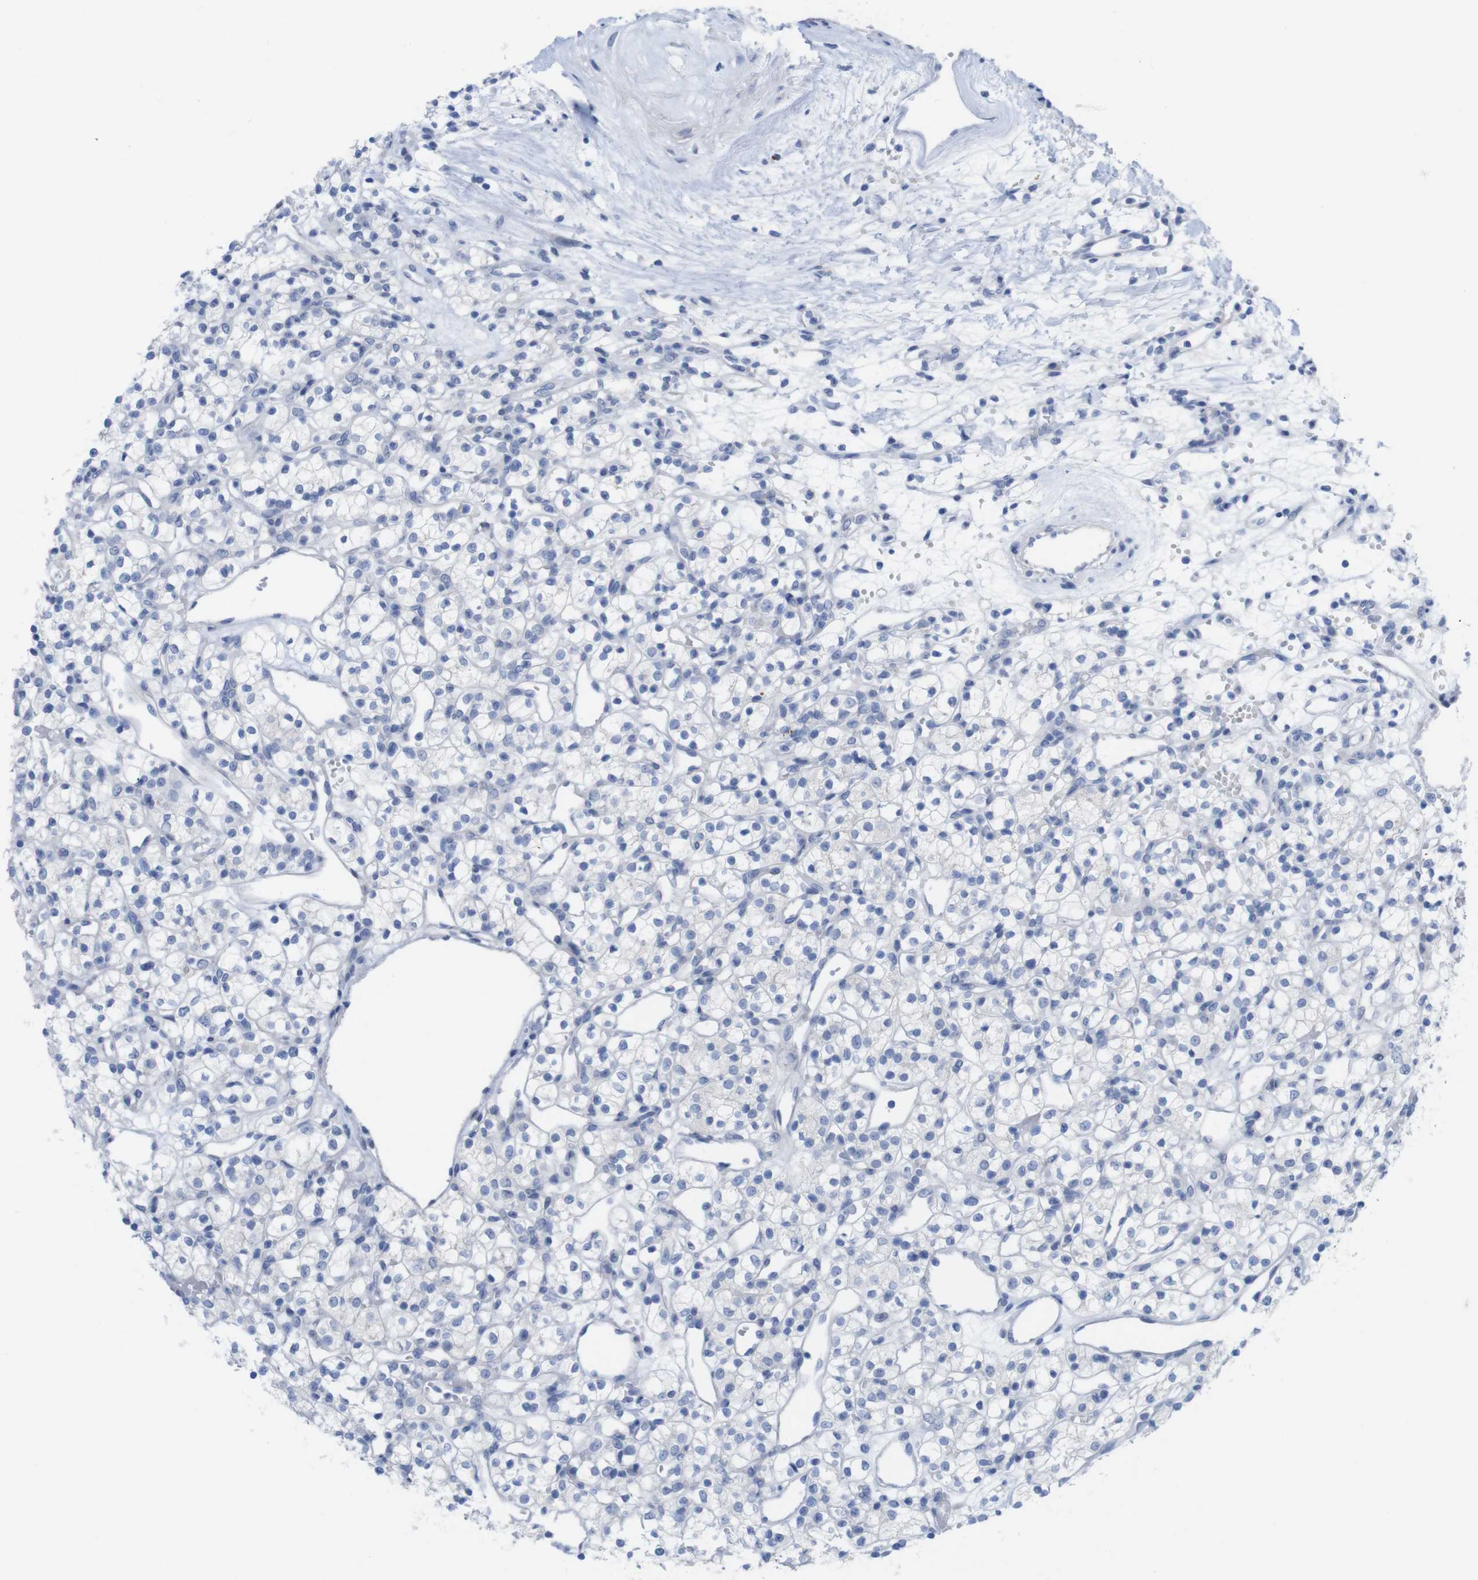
{"staining": {"intensity": "negative", "quantity": "none", "location": "none"}, "tissue": "renal cancer", "cell_type": "Tumor cells", "image_type": "cancer", "snomed": [{"axis": "morphology", "description": "Adenocarcinoma, NOS"}, {"axis": "topography", "description": "Kidney"}], "caption": "Immunohistochemical staining of human adenocarcinoma (renal) displays no significant expression in tumor cells.", "gene": "PNMA1", "patient": {"sex": "female", "age": 60}}